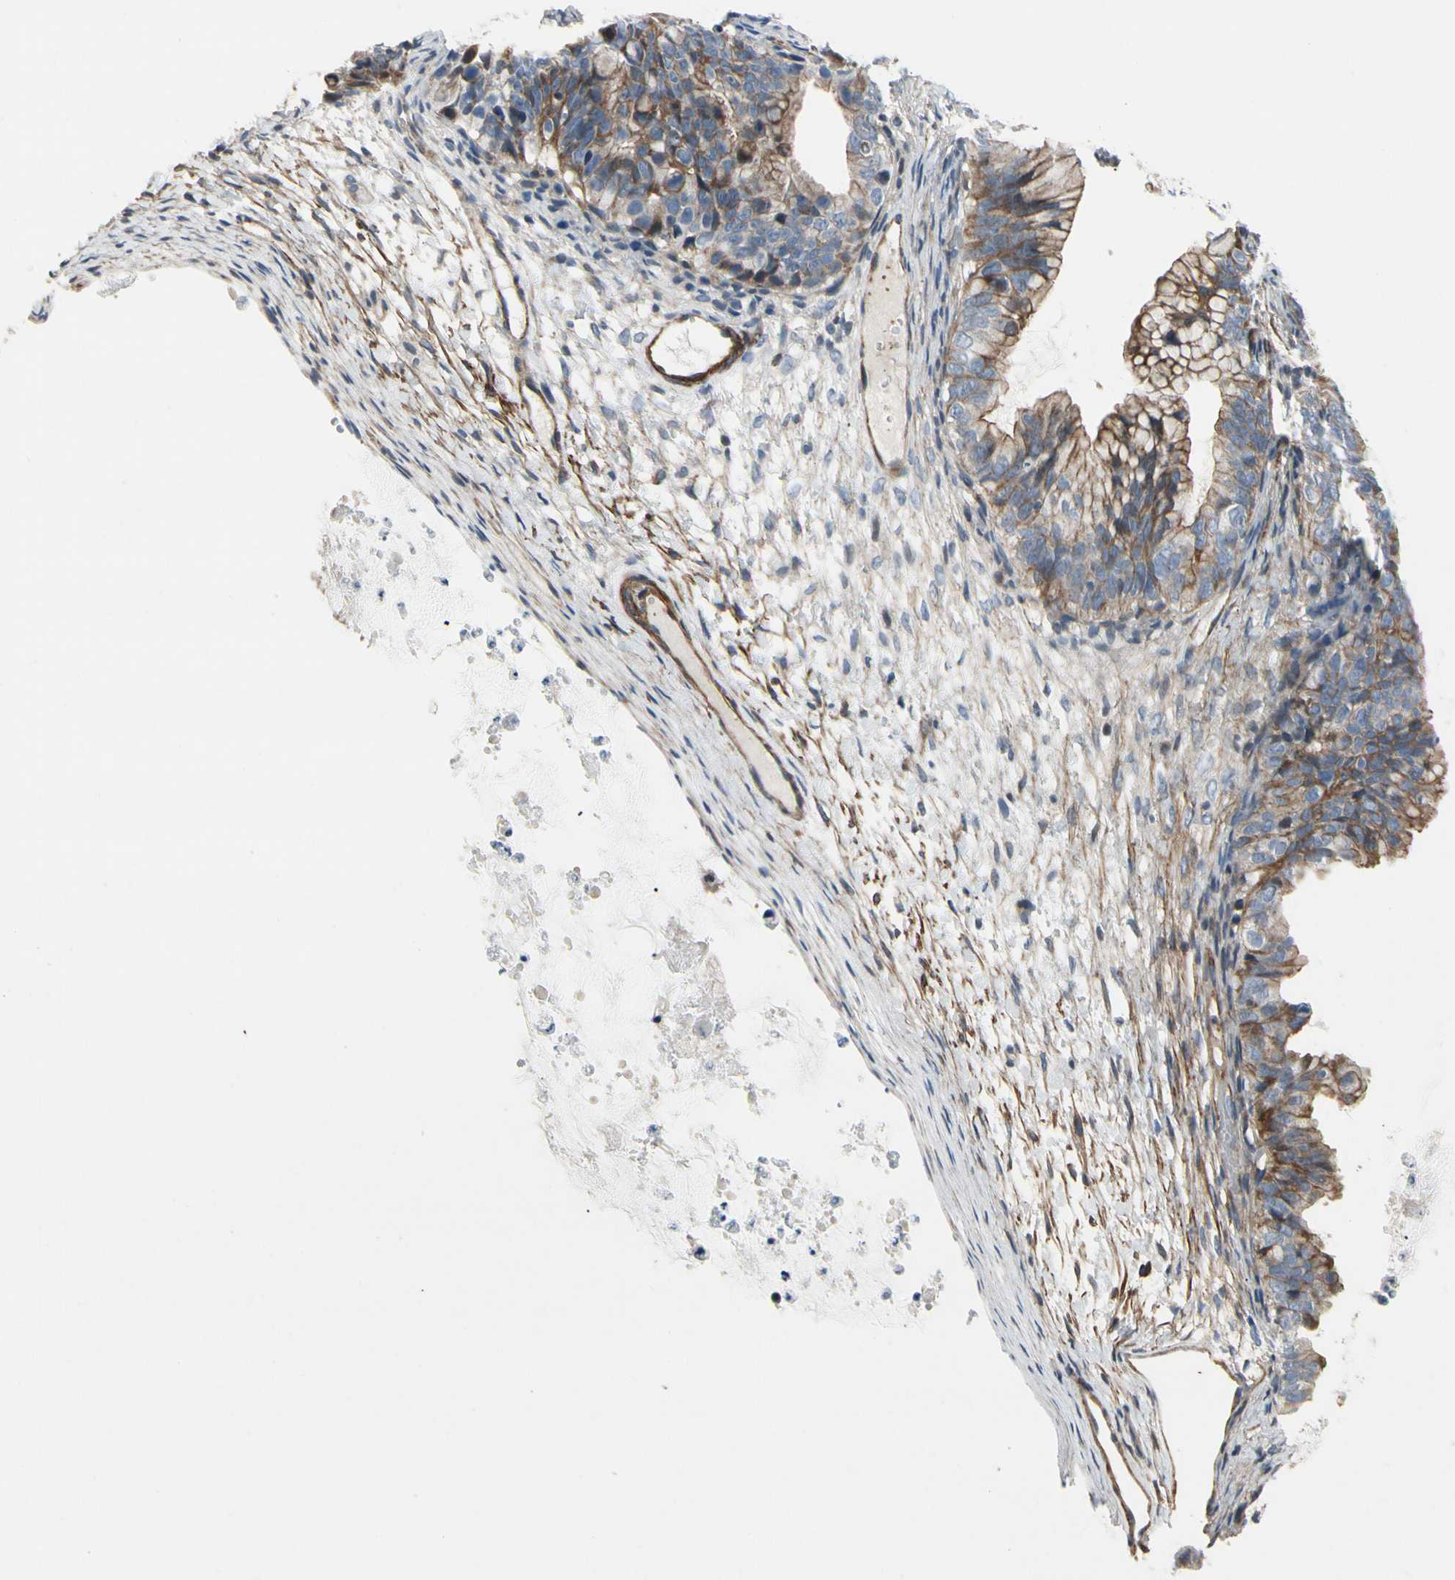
{"staining": {"intensity": "moderate", "quantity": ">75%", "location": "cytoplasmic/membranous"}, "tissue": "ovarian cancer", "cell_type": "Tumor cells", "image_type": "cancer", "snomed": [{"axis": "morphology", "description": "Cystadenocarcinoma, mucinous, NOS"}, {"axis": "topography", "description": "Ovary"}], "caption": "Approximately >75% of tumor cells in human ovarian mucinous cystadenocarcinoma exhibit moderate cytoplasmic/membranous protein positivity as visualized by brown immunohistochemical staining.", "gene": "TPM1", "patient": {"sex": "female", "age": 36}}